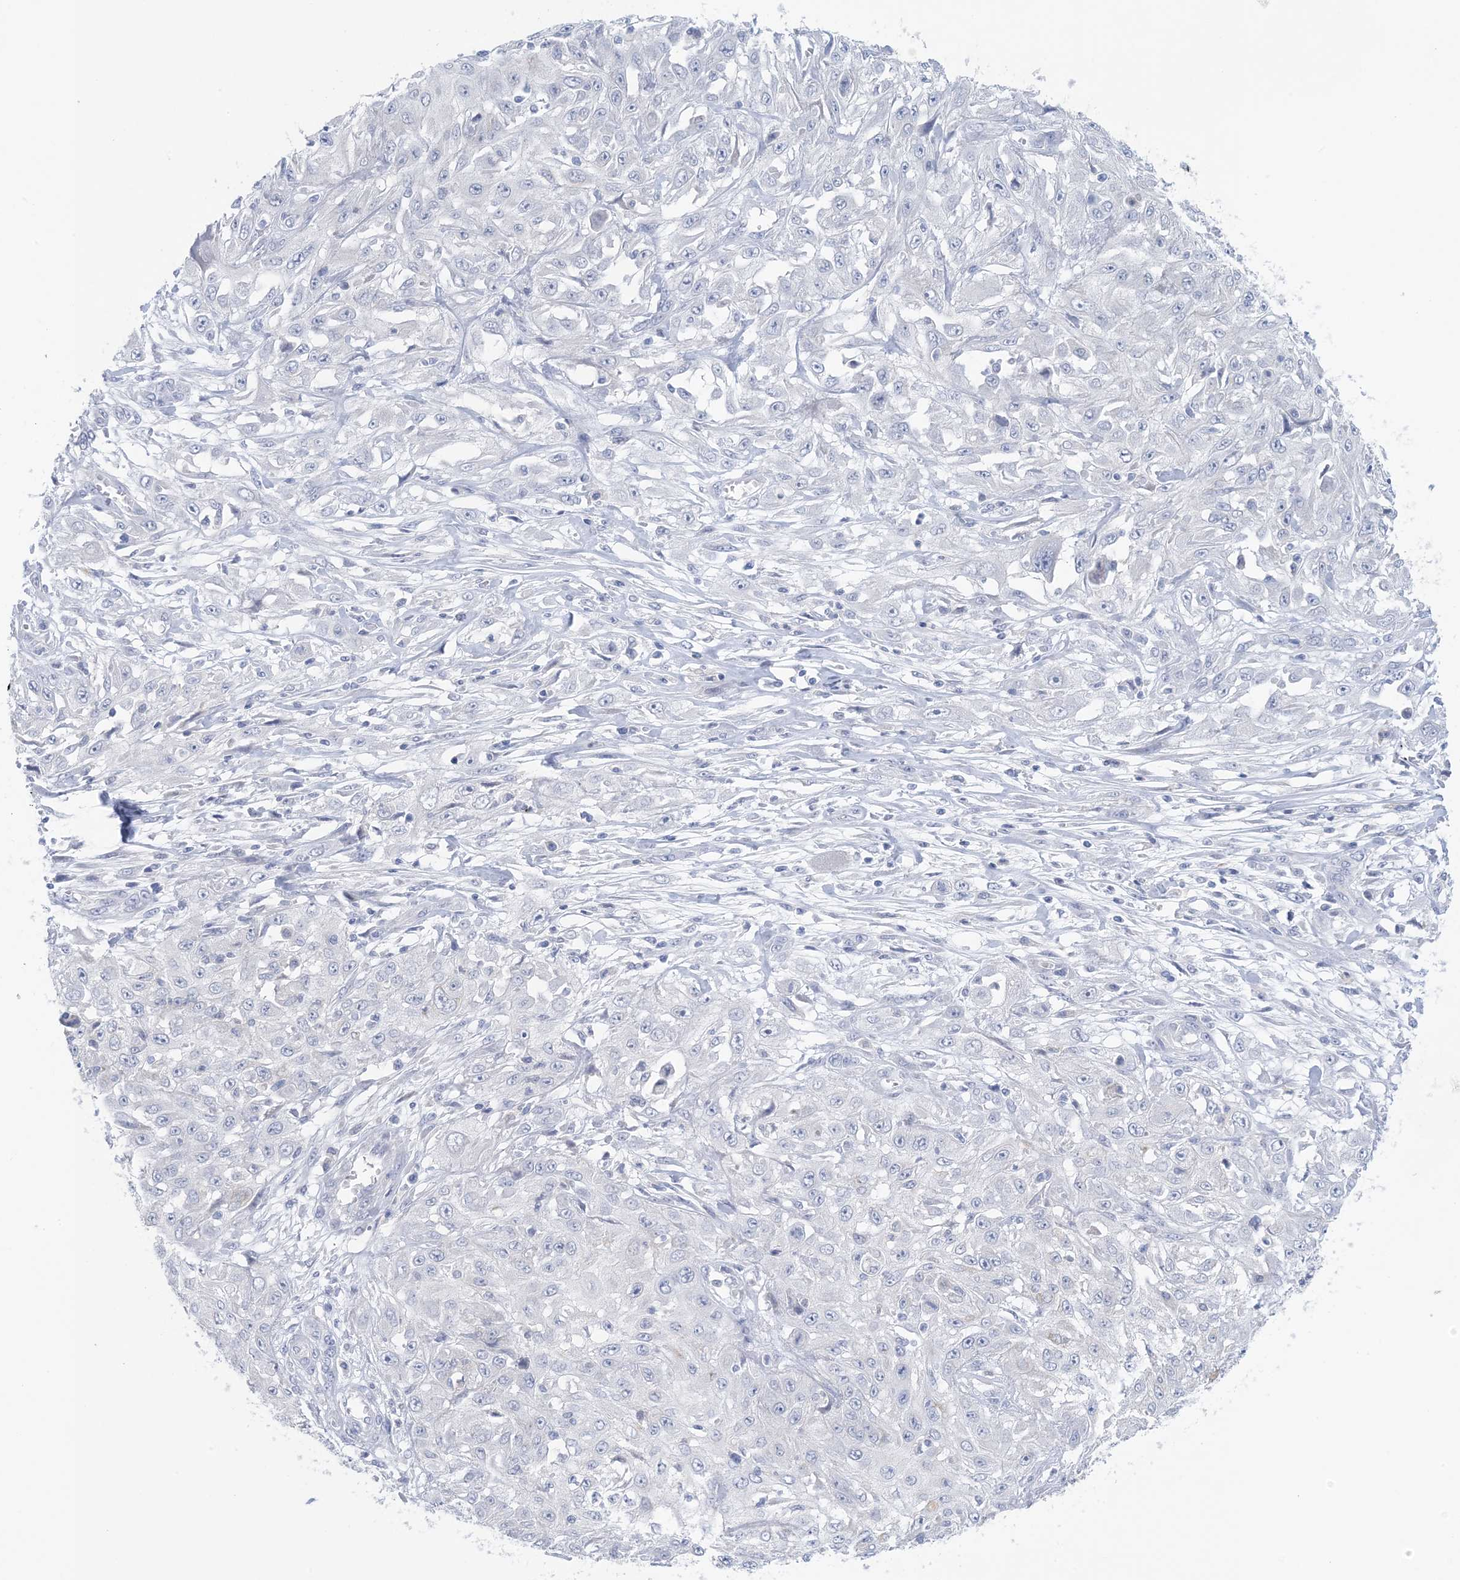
{"staining": {"intensity": "negative", "quantity": "none", "location": "none"}, "tissue": "skin cancer", "cell_type": "Tumor cells", "image_type": "cancer", "snomed": [{"axis": "morphology", "description": "Squamous cell carcinoma, NOS"}, {"axis": "morphology", "description": "Squamous cell carcinoma, metastatic, NOS"}, {"axis": "topography", "description": "Skin"}, {"axis": "topography", "description": "Lymph node"}], "caption": "High power microscopy micrograph of an immunohistochemistry image of metastatic squamous cell carcinoma (skin), revealing no significant positivity in tumor cells.", "gene": "GABRG1", "patient": {"sex": "male", "age": 75}}